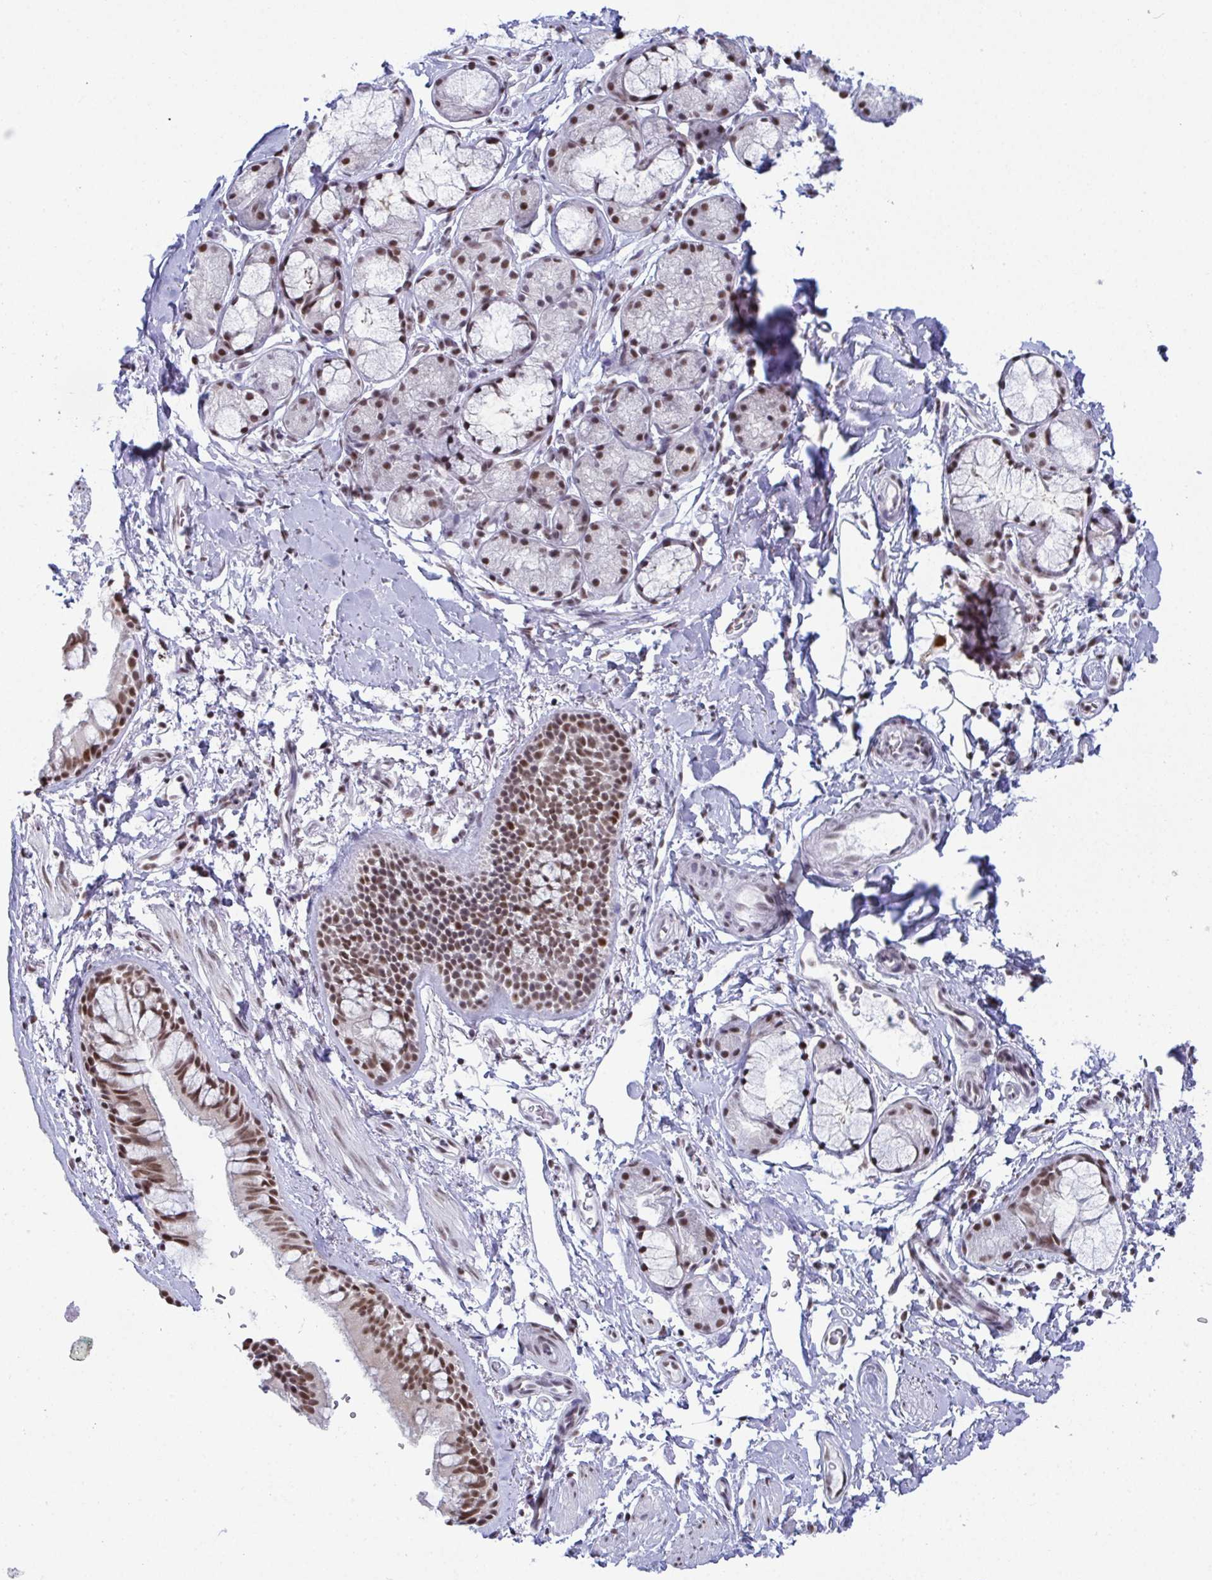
{"staining": {"intensity": "moderate", "quantity": ">75%", "location": "nuclear"}, "tissue": "bronchus", "cell_type": "Respiratory epithelial cells", "image_type": "normal", "snomed": [{"axis": "morphology", "description": "Normal tissue, NOS"}, {"axis": "topography", "description": "Lymph node"}, {"axis": "topography", "description": "Cartilage tissue"}, {"axis": "topography", "description": "Bronchus"}], "caption": "Immunohistochemistry (IHC) of normal bronchus displays medium levels of moderate nuclear positivity in about >75% of respiratory epithelial cells. The staining was performed using DAB (3,3'-diaminobenzidine), with brown indicating positive protein expression. Nuclei are stained blue with hematoxylin.", "gene": "SUPT16H", "patient": {"sex": "female", "age": 70}}